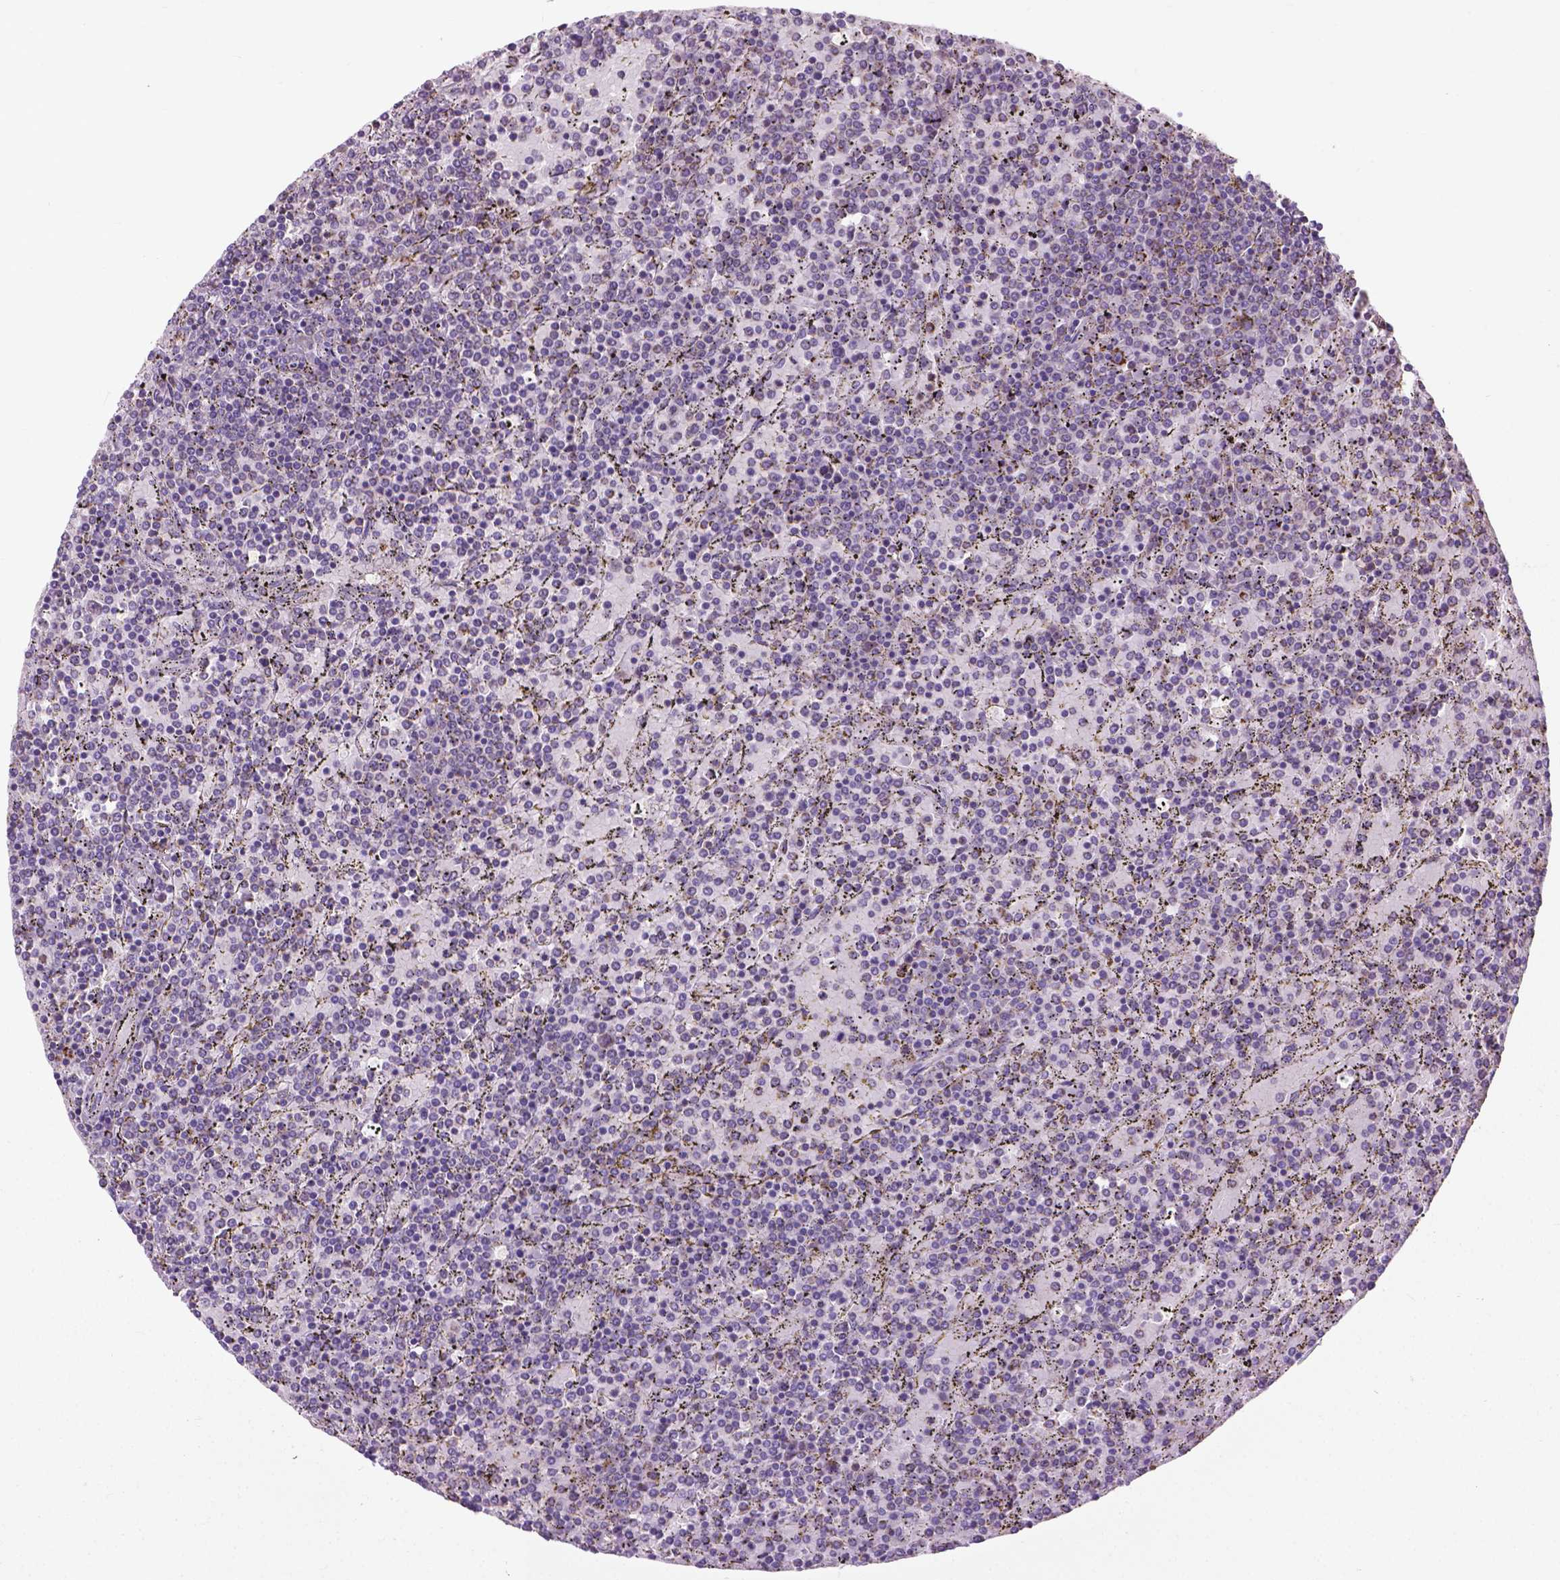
{"staining": {"intensity": "negative", "quantity": "none", "location": "none"}, "tissue": "lymphoma", "cell_type": "Tumor cells", "image_type": "cancer", "snomed": [{"axis": "morphology", "description": "Malignant lymphoma, non-Hodgkin's type, Low grade"}, {"axis": "topography", "description": "Spleen"}], "caption": "High magnification brightfield microscopy of lymphoma stained with DAB (3,3'-diaminobenzidine) (brown) and counterstained with hematoxylin (blue): tumor cells show no significant staining.", "gene": "VDAC1", "patient": {"sex": "female", "age": 77}}